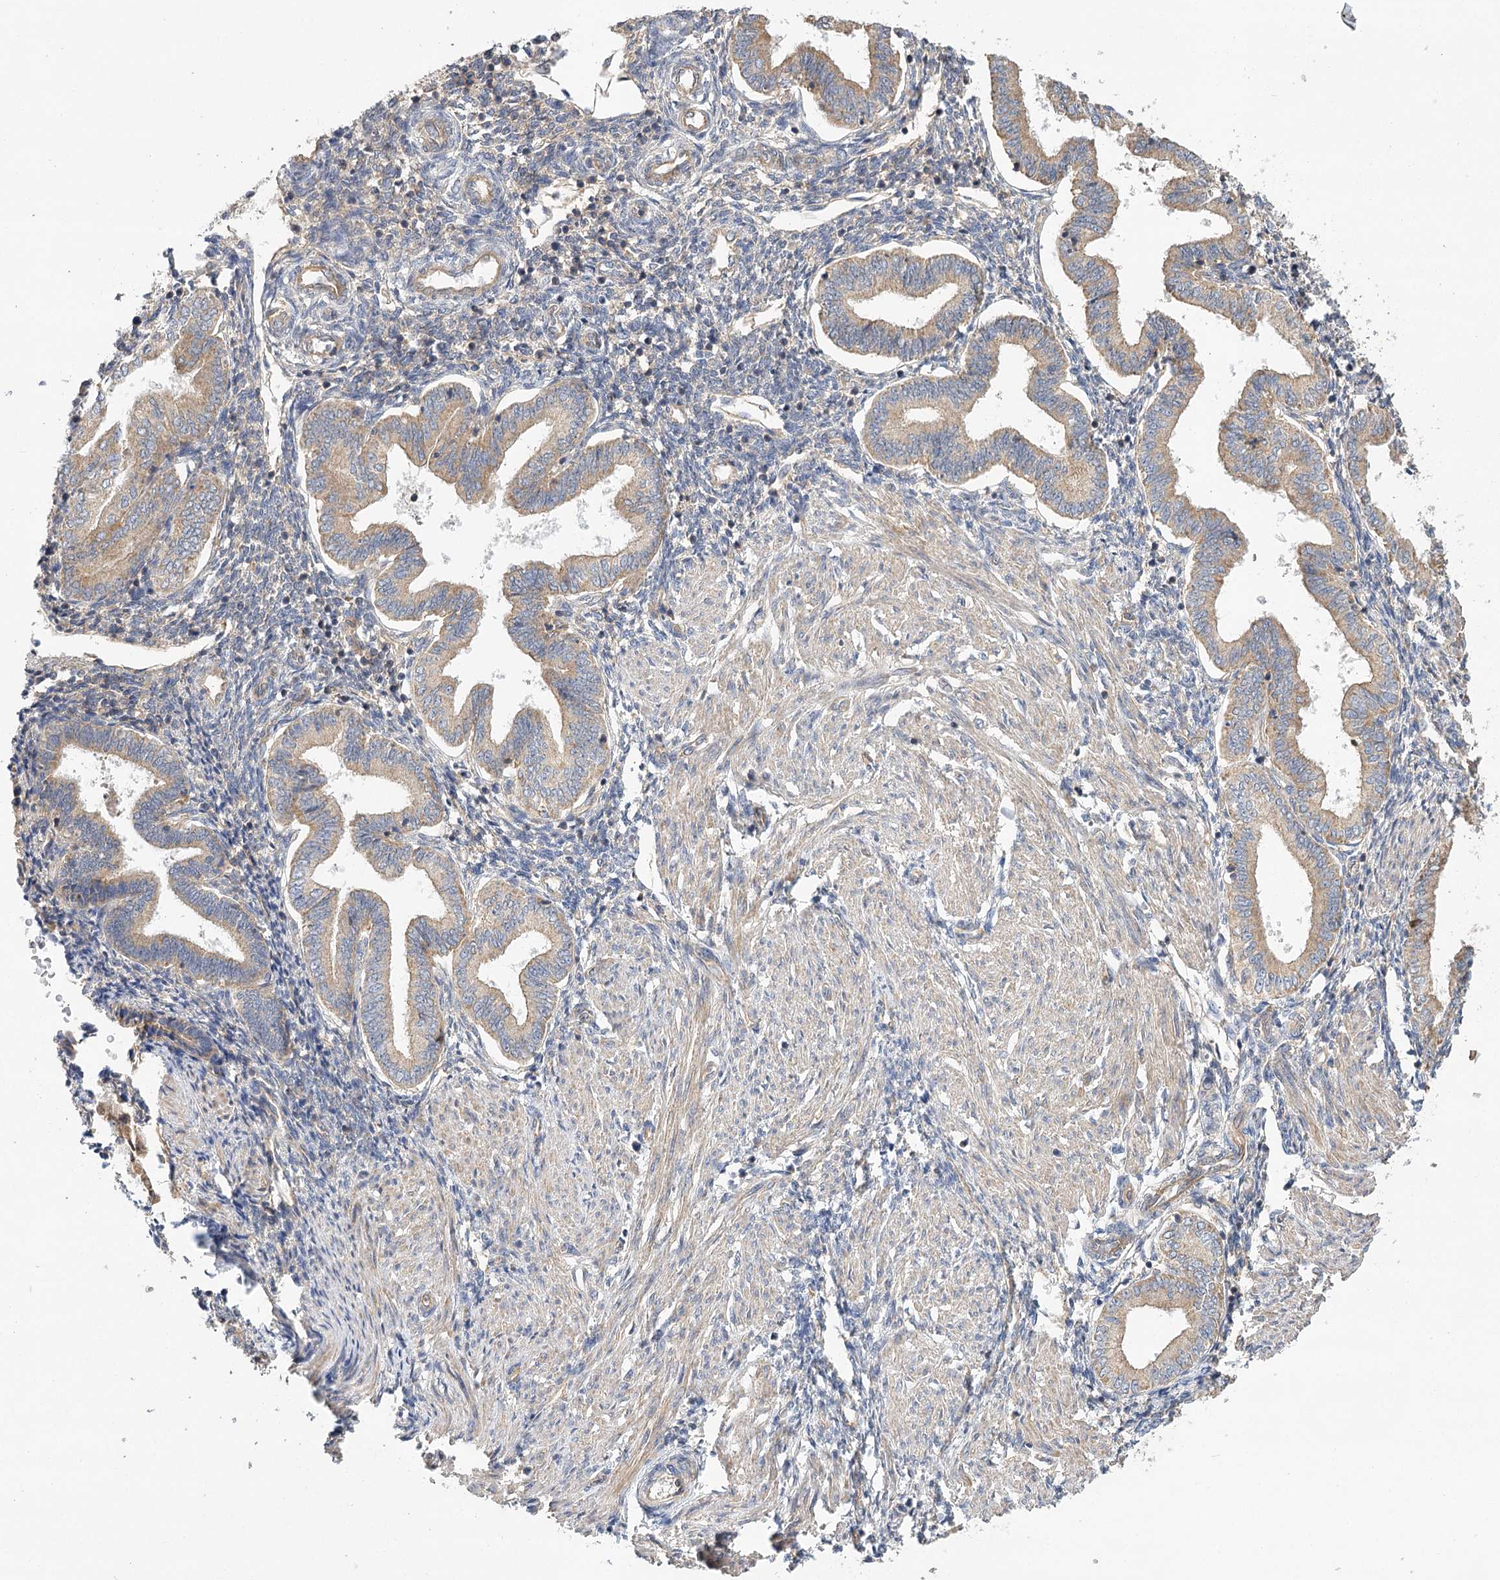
{"staining": {"intensity": "weak", "quantity": "25%-75%", "location": "cytoplasmic/membranous"}, "tissue": "endometrium", "cell_type": "Cells in endometrial stroma", "image_type": "normal", "snomed": [{"axis": "morphology", "description": "Normal tissue, NOS"}, {"axis": "topography", "description": "Endometrium"}], "caption": "An immunohistochemistry (IHC) photomicrograph of unremarkable tissue is shown. Protein staining in brown labels weak cytoplasmic/membranous positivity in endometrium within cells in endometrial stroma.", "gene": "LSS", "patient": {"sex": "female", "age": 53}}